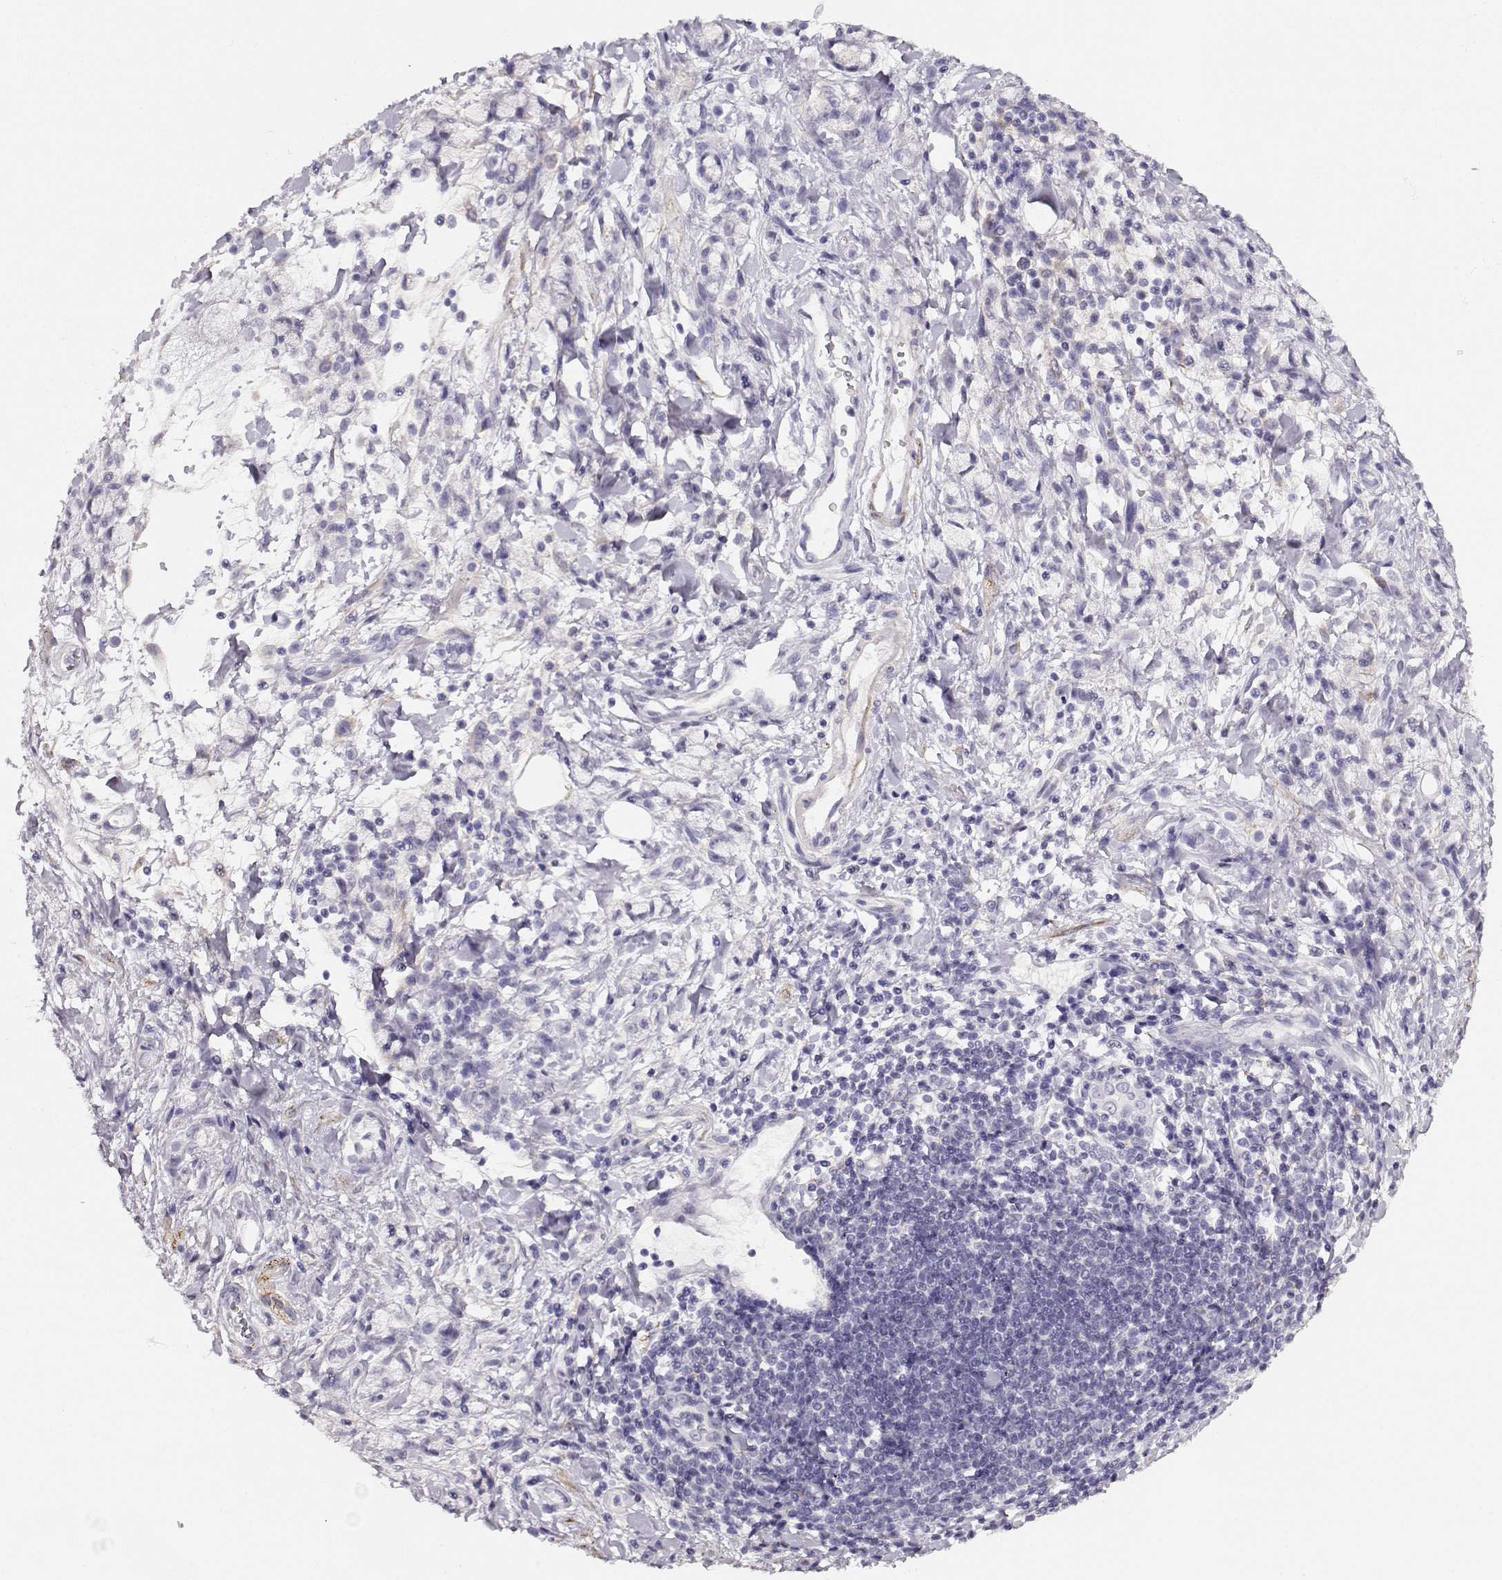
{"staining": {"intensity": "negative", "quantity": "none", "location": "none"}, "tissue": "stomach cancer", "cell_type": "Tumor cells", "image_type": "cancer", "snomed": [{"axis": "morphology", "description": "Adenocarcinoma, NOS"}, {"axis": "topography", "description": "Stomach"}], "caption": "Human stomach cancer stained for a protein using IHC reveals no positivity in tumor cells.", "gene": "RBM44", "patient": {"sex": "male", "age": 58}}